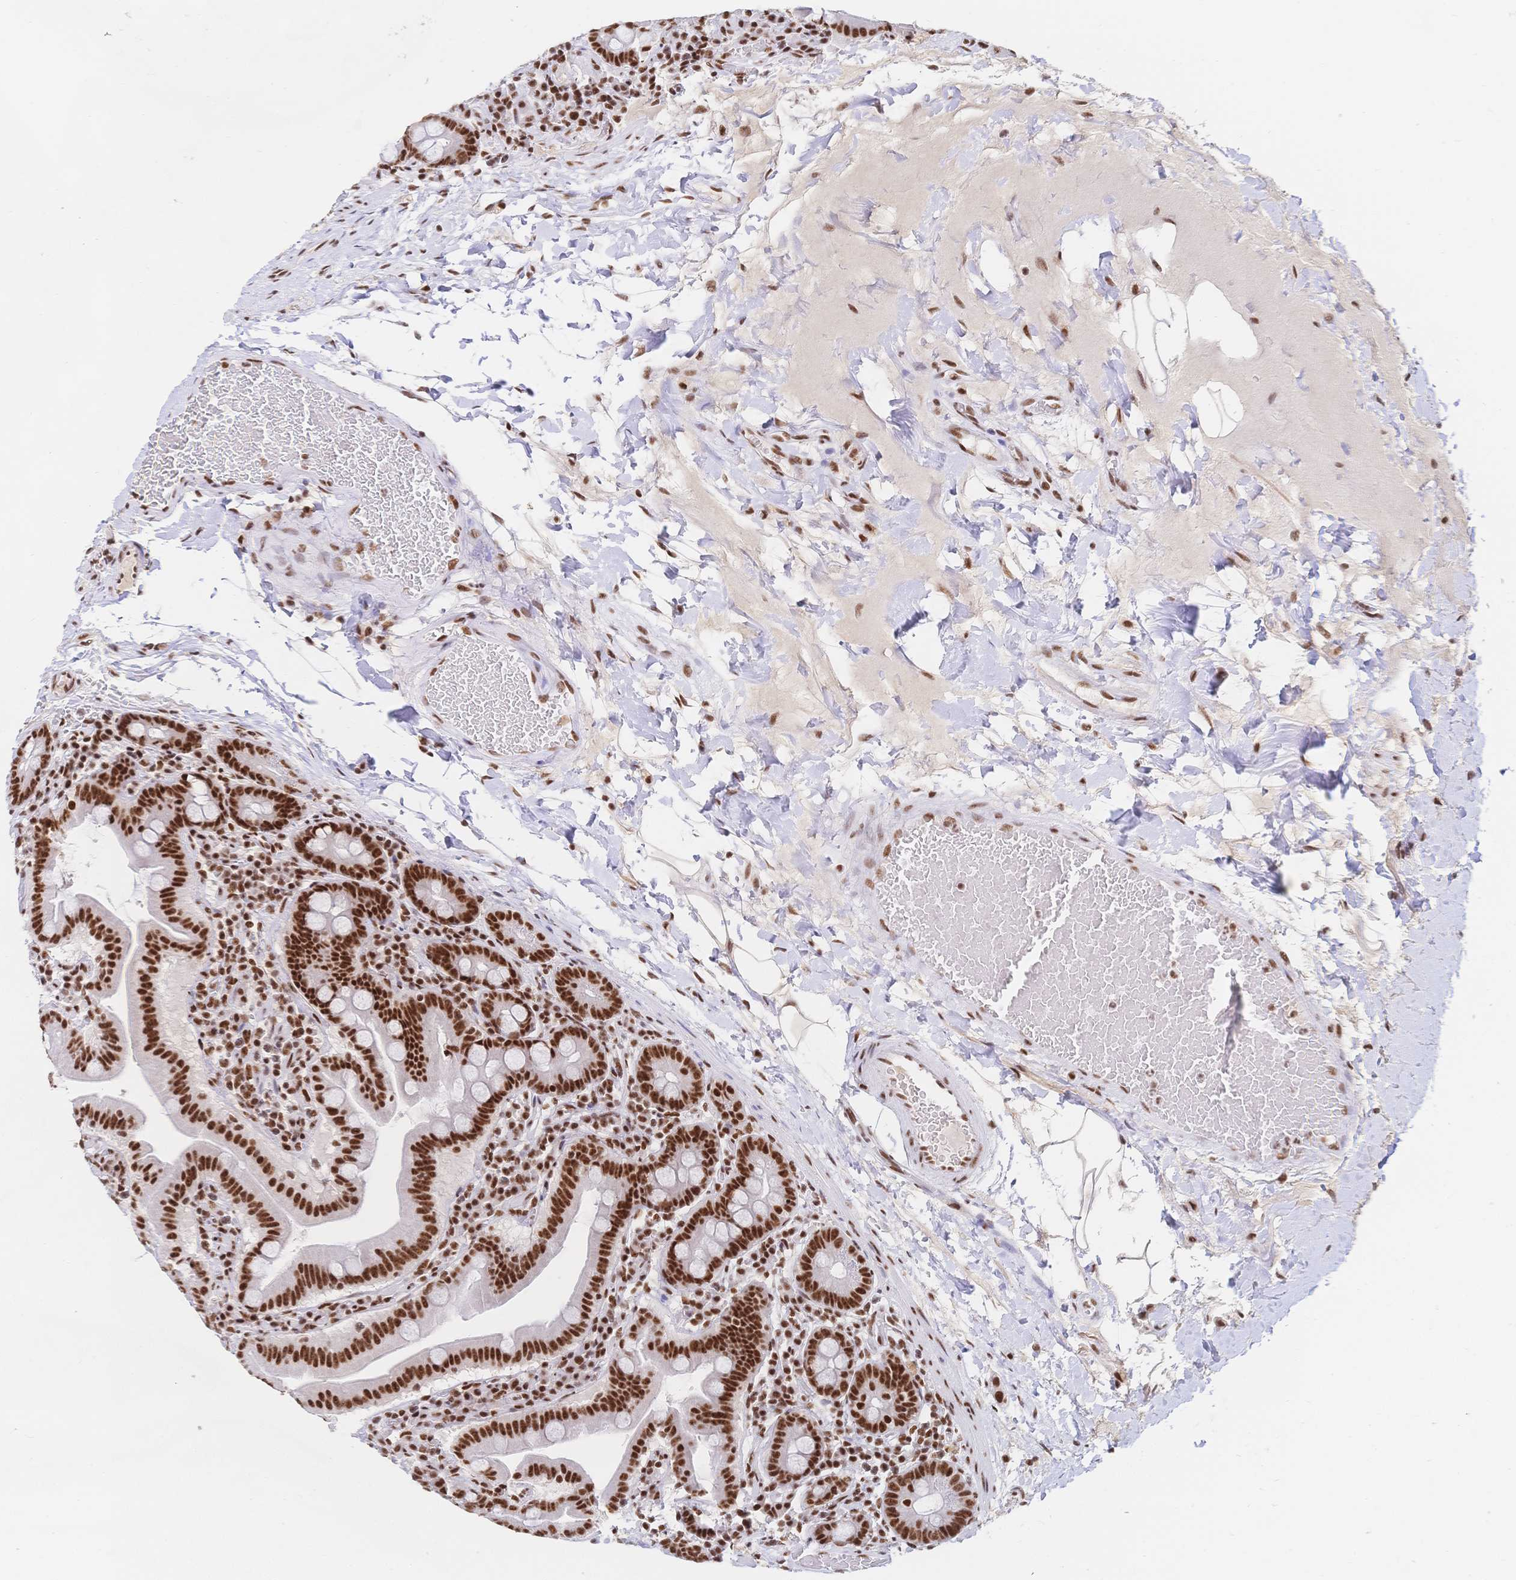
{"staining": {"intensity": "strong", "quantity": ">75%", "location": "nuclear"}, "tissue": "small intestine", "cell_type": "Glandular cells", "image_type": "normal", "snomed": [{"axis": "morphology", "description": "Normal tissue, NOS"}, {"axis": "topography", "description": "Small intestine"}], "caption": "A high amount of strong nuclear expression is present in approximately >75% of glandular cells in benign small intestine.", "gene": "SRSF1", "patient": {"sex": "male", "age": 26}}